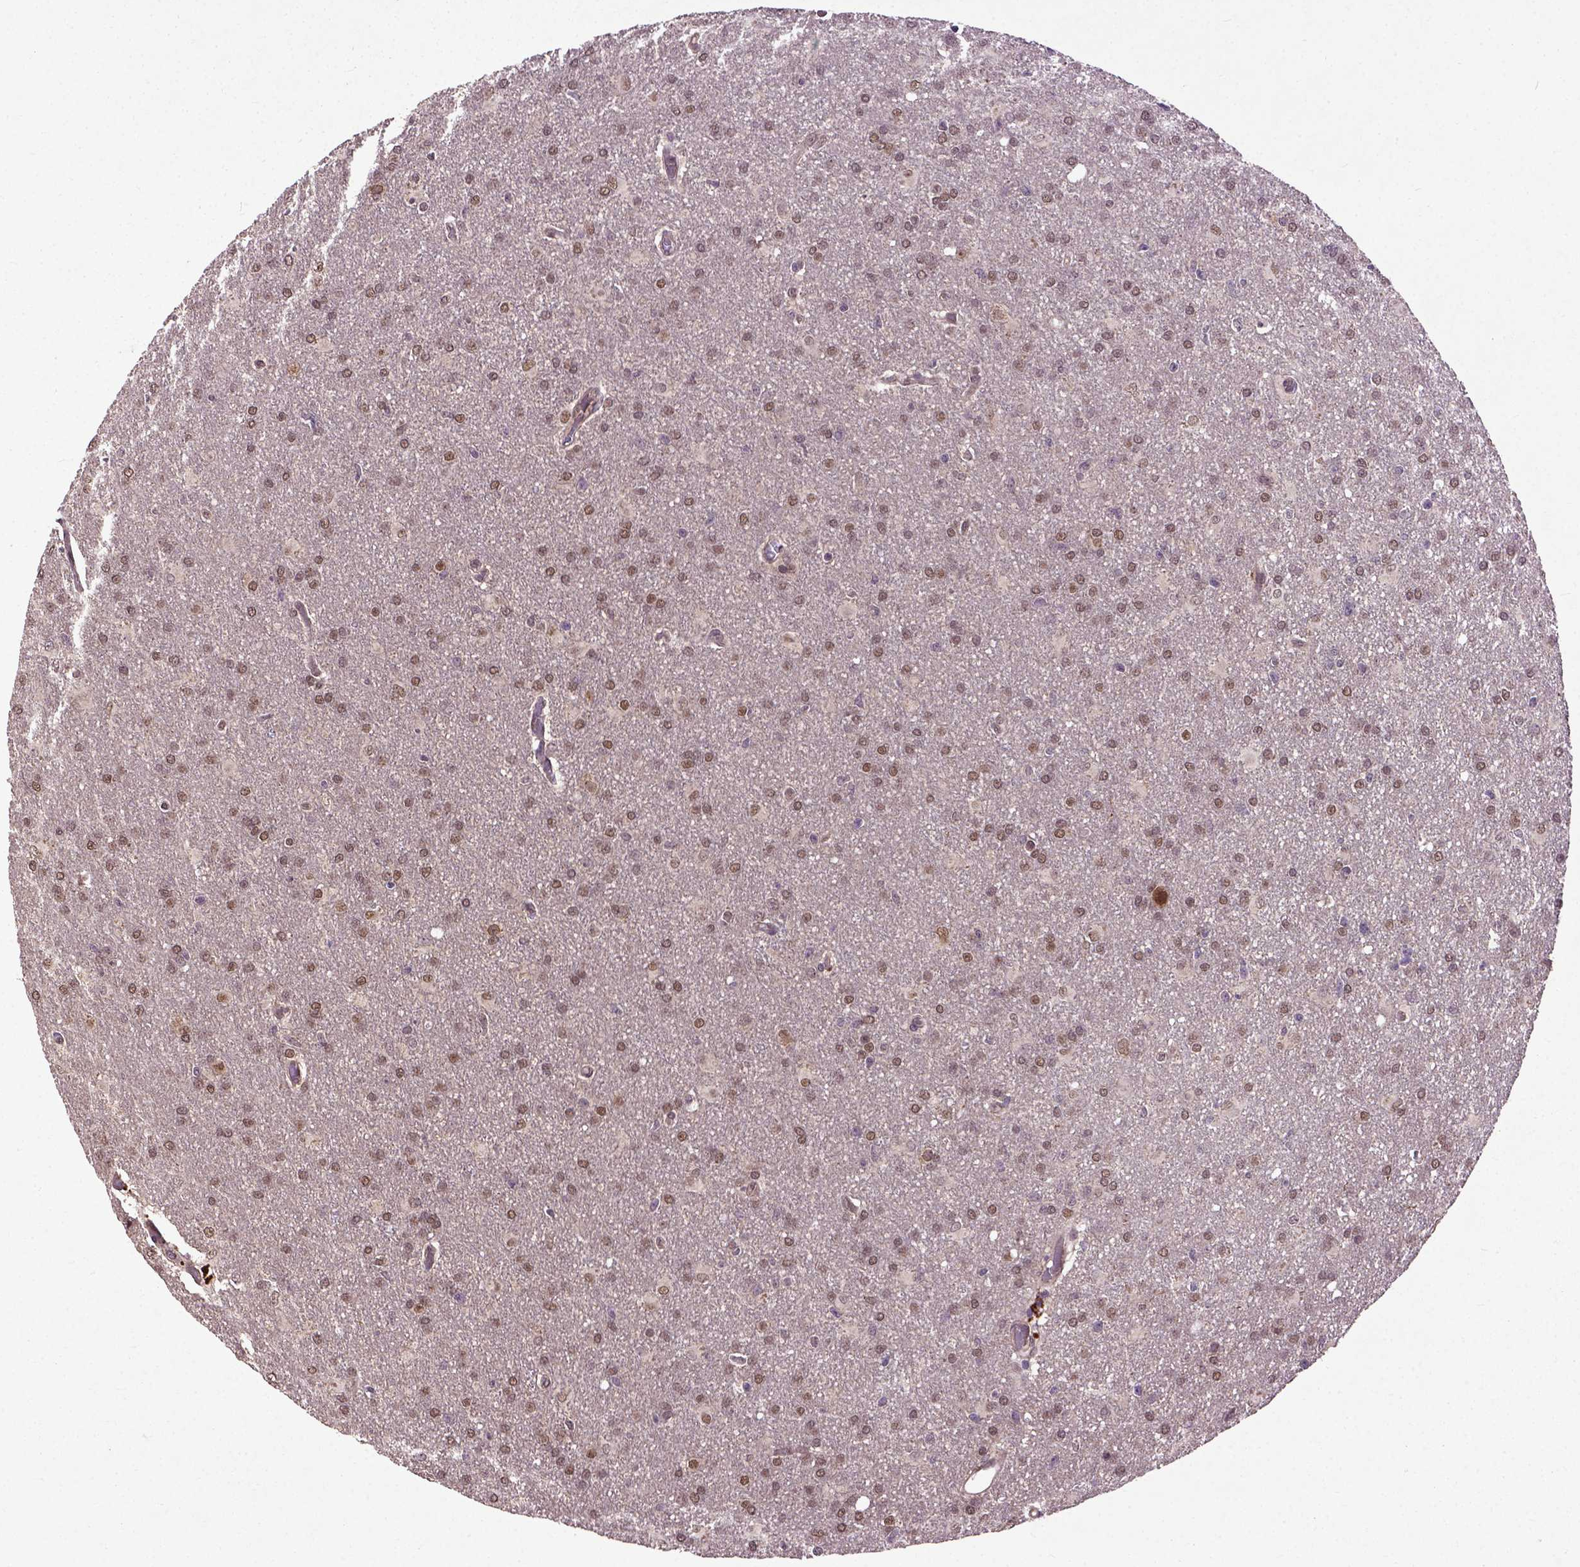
{"staining": {"intensity": "moderate", "quantity": ">75%", "location": "nuclear"}, "tissue": "glioma", "cell_type": "Tumor cells", "image_type": "cancer", "snomed": [{"axis": "morphology", "description": "Glioma, malignant, High grade"}, {"axis": "topography", "description": "Brain"}], "caption": "This photomicrograph shows glioma stained with immunohistochemistry (IHC) to label a protein in brown. The nuclear of tumor cells show moderate positivity for the protein. Nuclei are counter-stained blue.", "gene": "UBA3", "patient": {"sex": "male", "age": 68}}